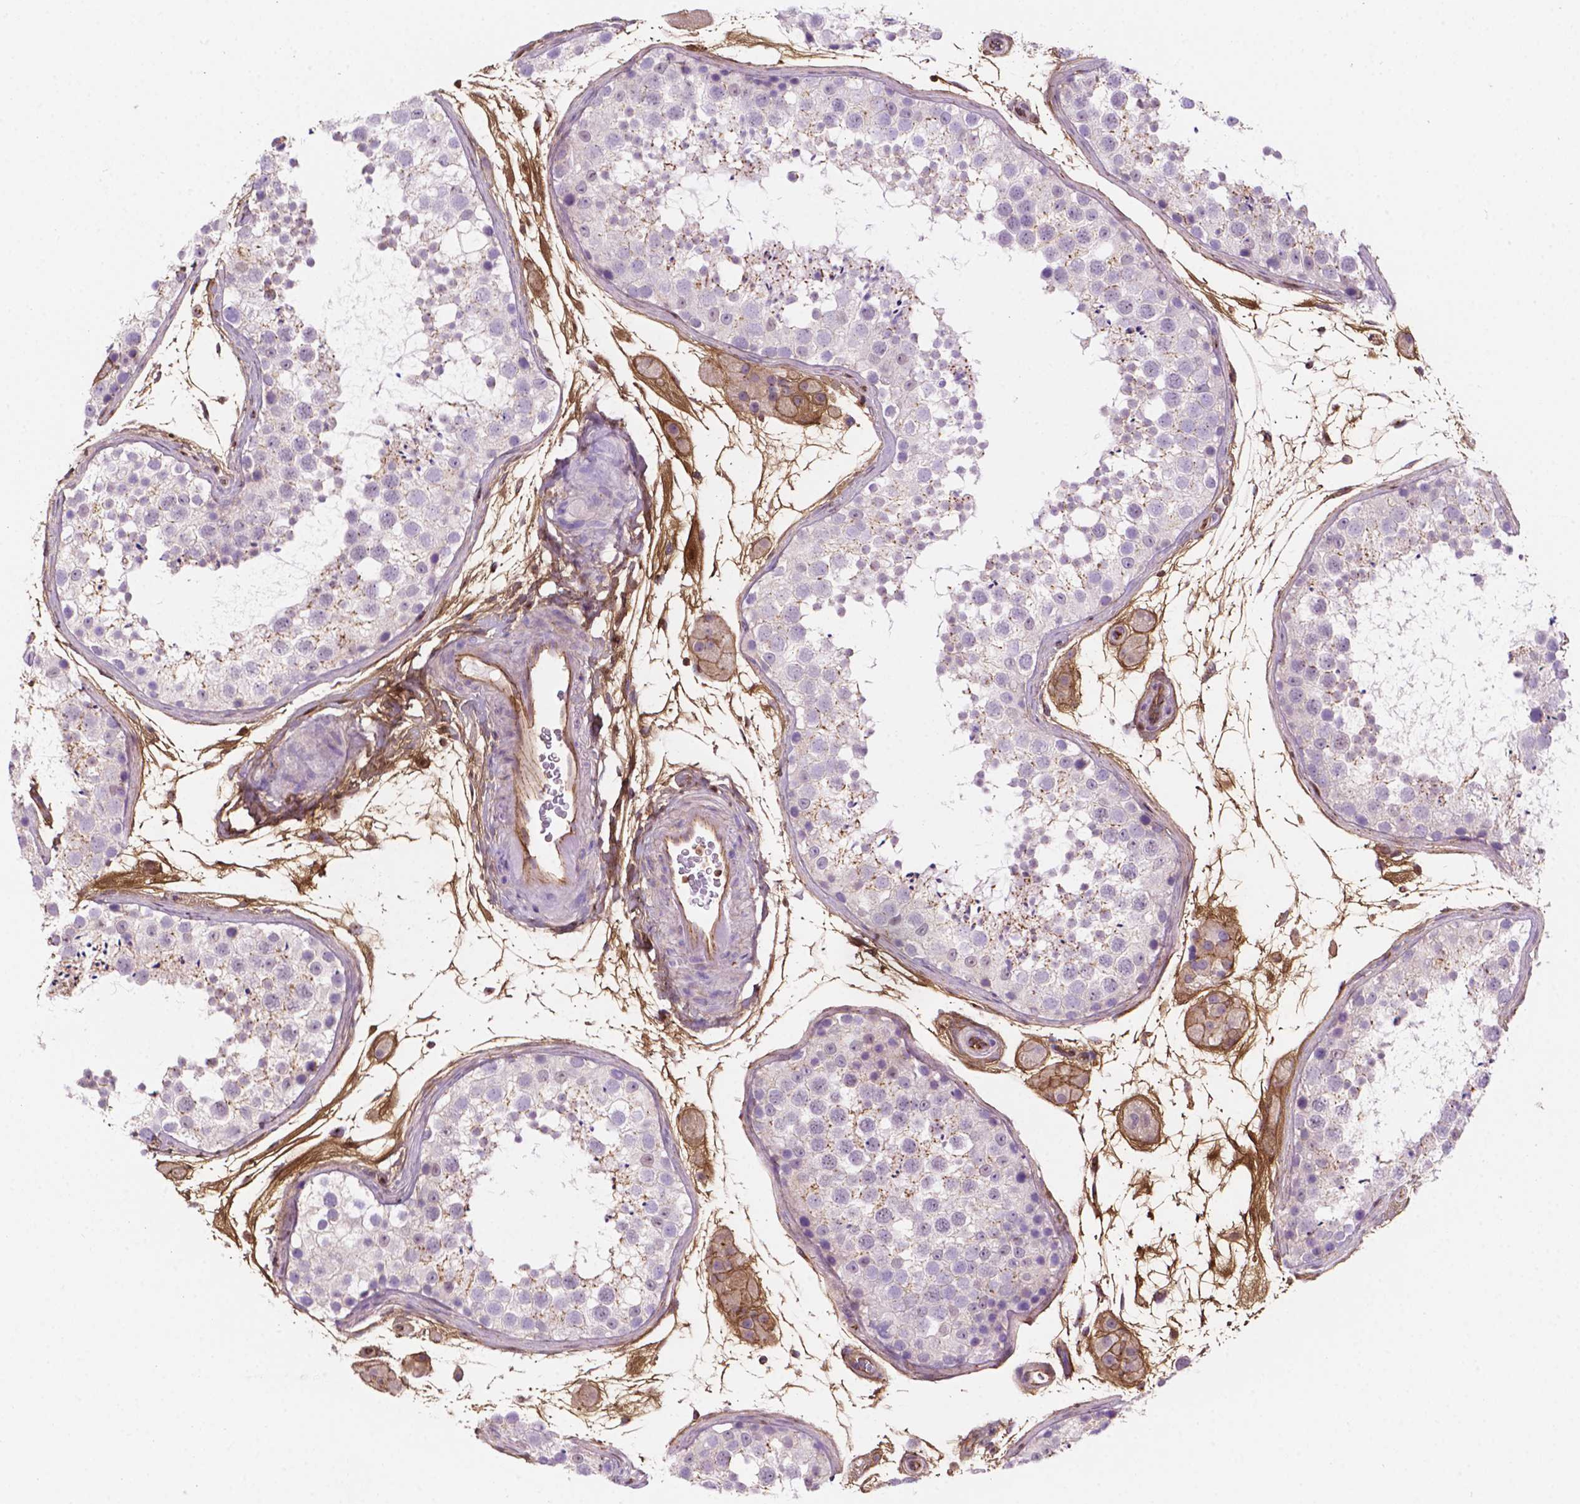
{"staining": {"intensity": "negative", "quantity": "none", "location": "none"}, "tissue": "testis", "cell_type": "Cells in seminiferous ducts", "image_type": "normal", "snomed": [{"axis": "morphology", "description": "Normal tissue, NOS"}, {"axis": "topography", "description": "Testis"}], "caption": "Immunohistochemical staining of benign testis exhibits no significant expression in cells in seminiferous ducts.", "gene": "DCN", "patient": {"sex": "male", "age": 41}}